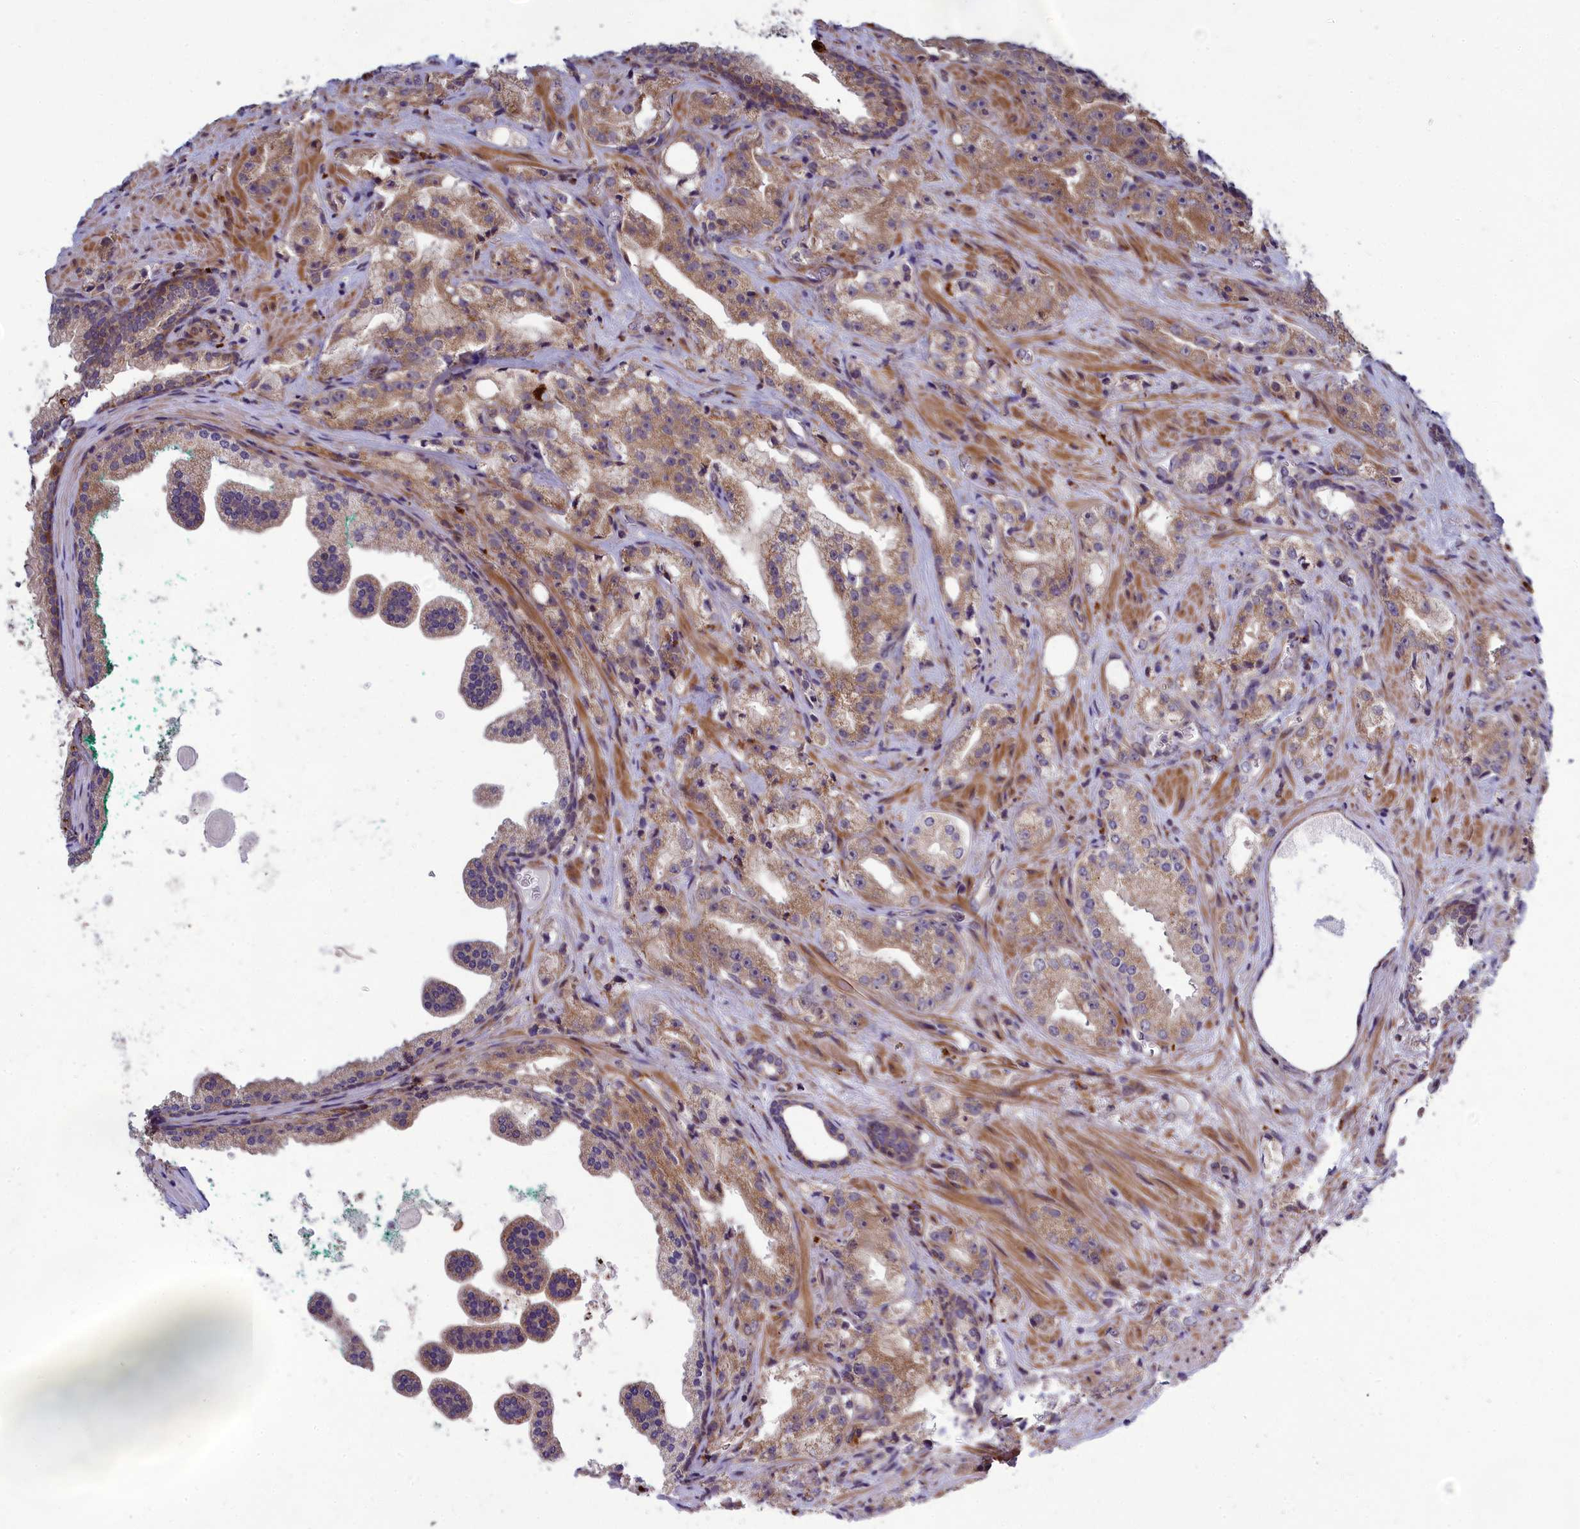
{"staining": {"intensity": "moderate", "quantity": ">75%", "location": "cytoplasmic/membranous"}, "tissue": "prostate cancer", "cell_type": "Tumor cells", "image_type": "cancer", "snomed": [{"axis": "morphology", "description": "Adenocarcinoma, High grade"}, {"axis": "topography", "description": "Prostate"}], "caption": "This is a photomicrograph of immunohistochemistry staining of prostate cancer, which shows moderate expression in the cytoplasmic/membranous of tumor cells.", "gene": "BLTP2", "patient": {"sex": "male", "age": 64}}